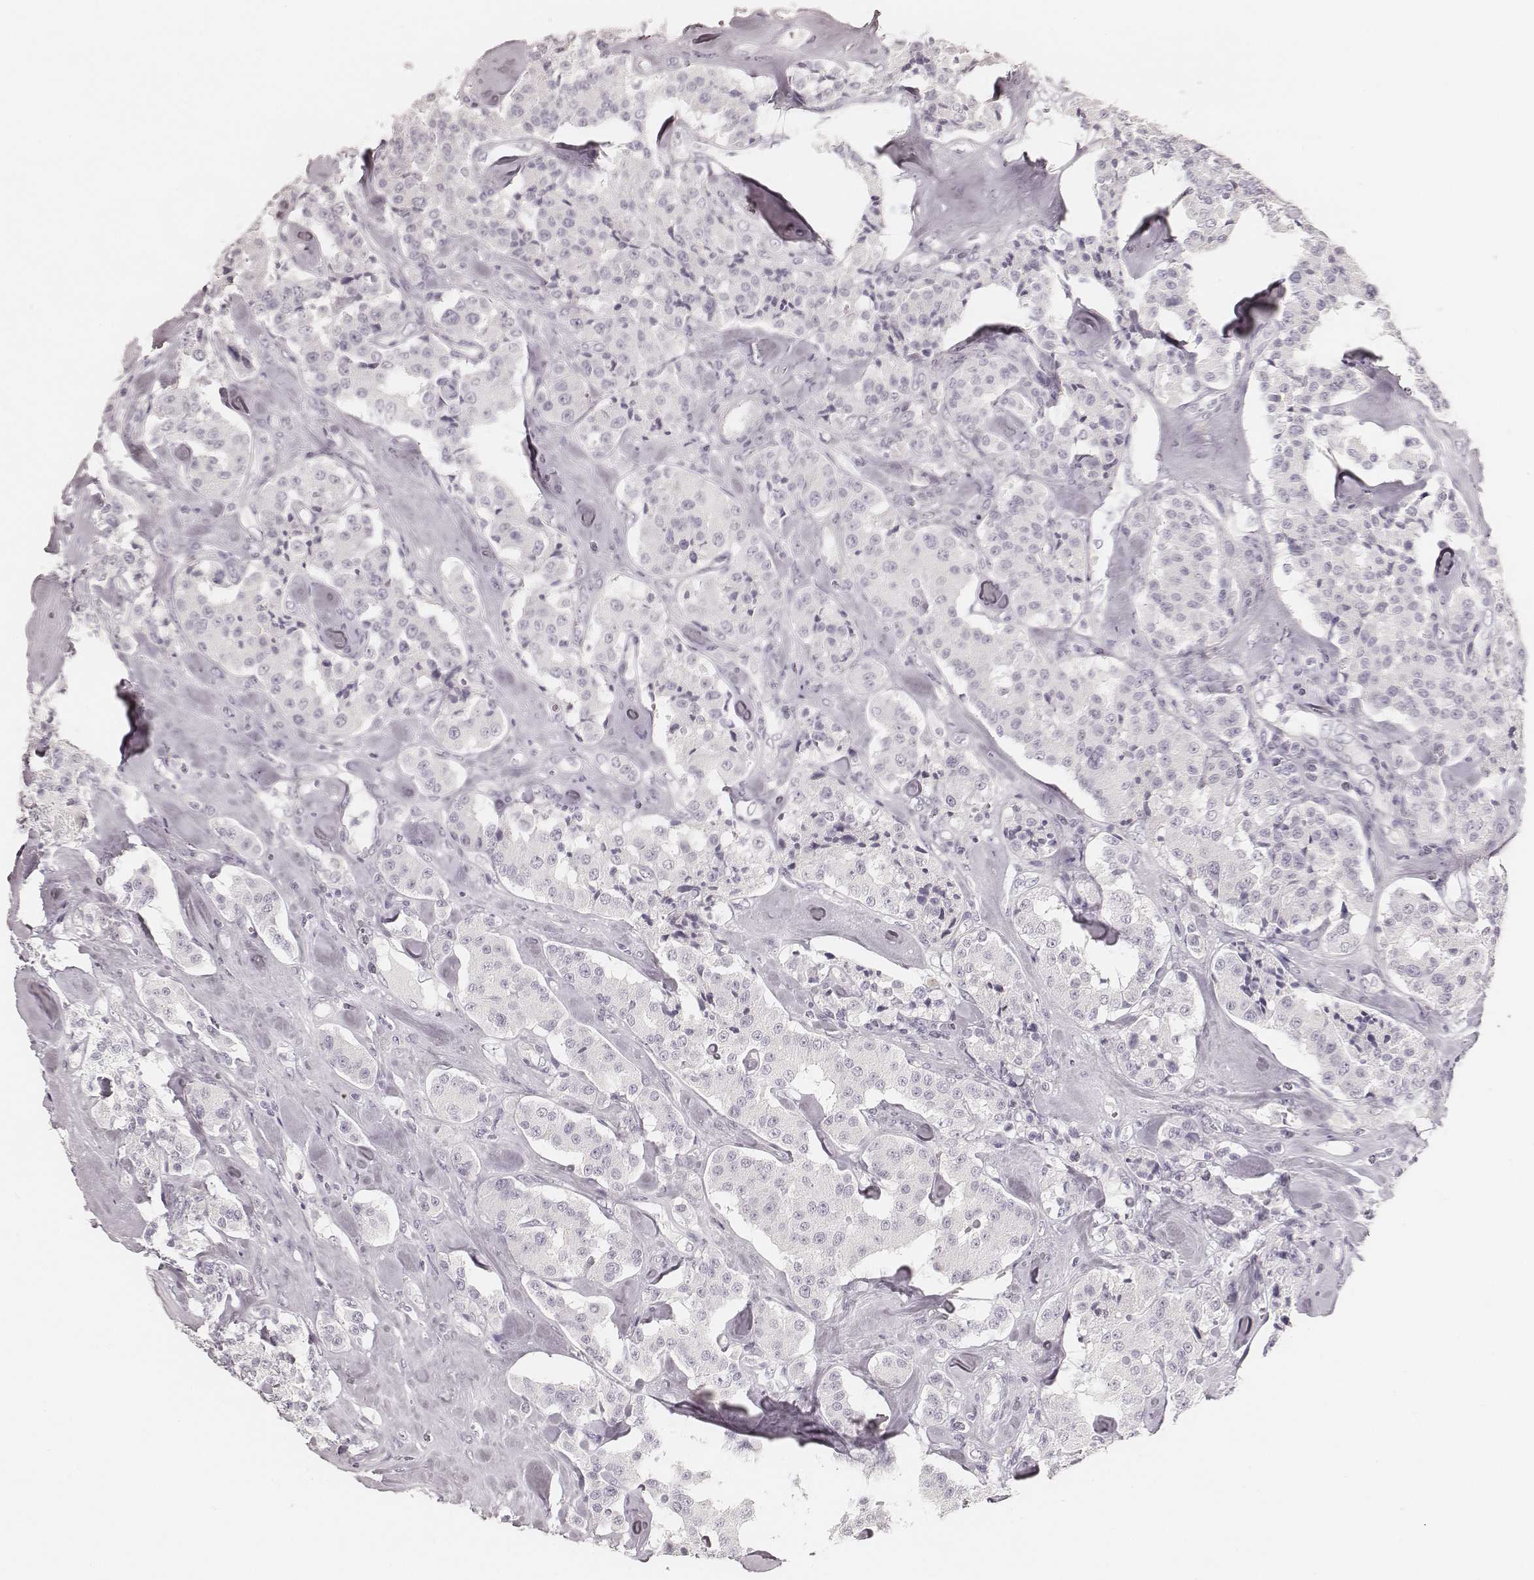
{"staining": {"intensity": "negative", "quantity": "none", "location": "none"}, "tissue": "carcinoid", "cell_type": "Tumor cells", "image_type": "cancer", "snomed": [{"axis": "morphology", "description": "Carcinoid, malignant, NOS"}, {"axis": "topography", "description": "Pancreas"}], "caption": "A histopathology image of human carcinoid is negative for staining in tumor cells.", "gene": "HNF4G", "patient": {"sex": "male", "age": 41}}